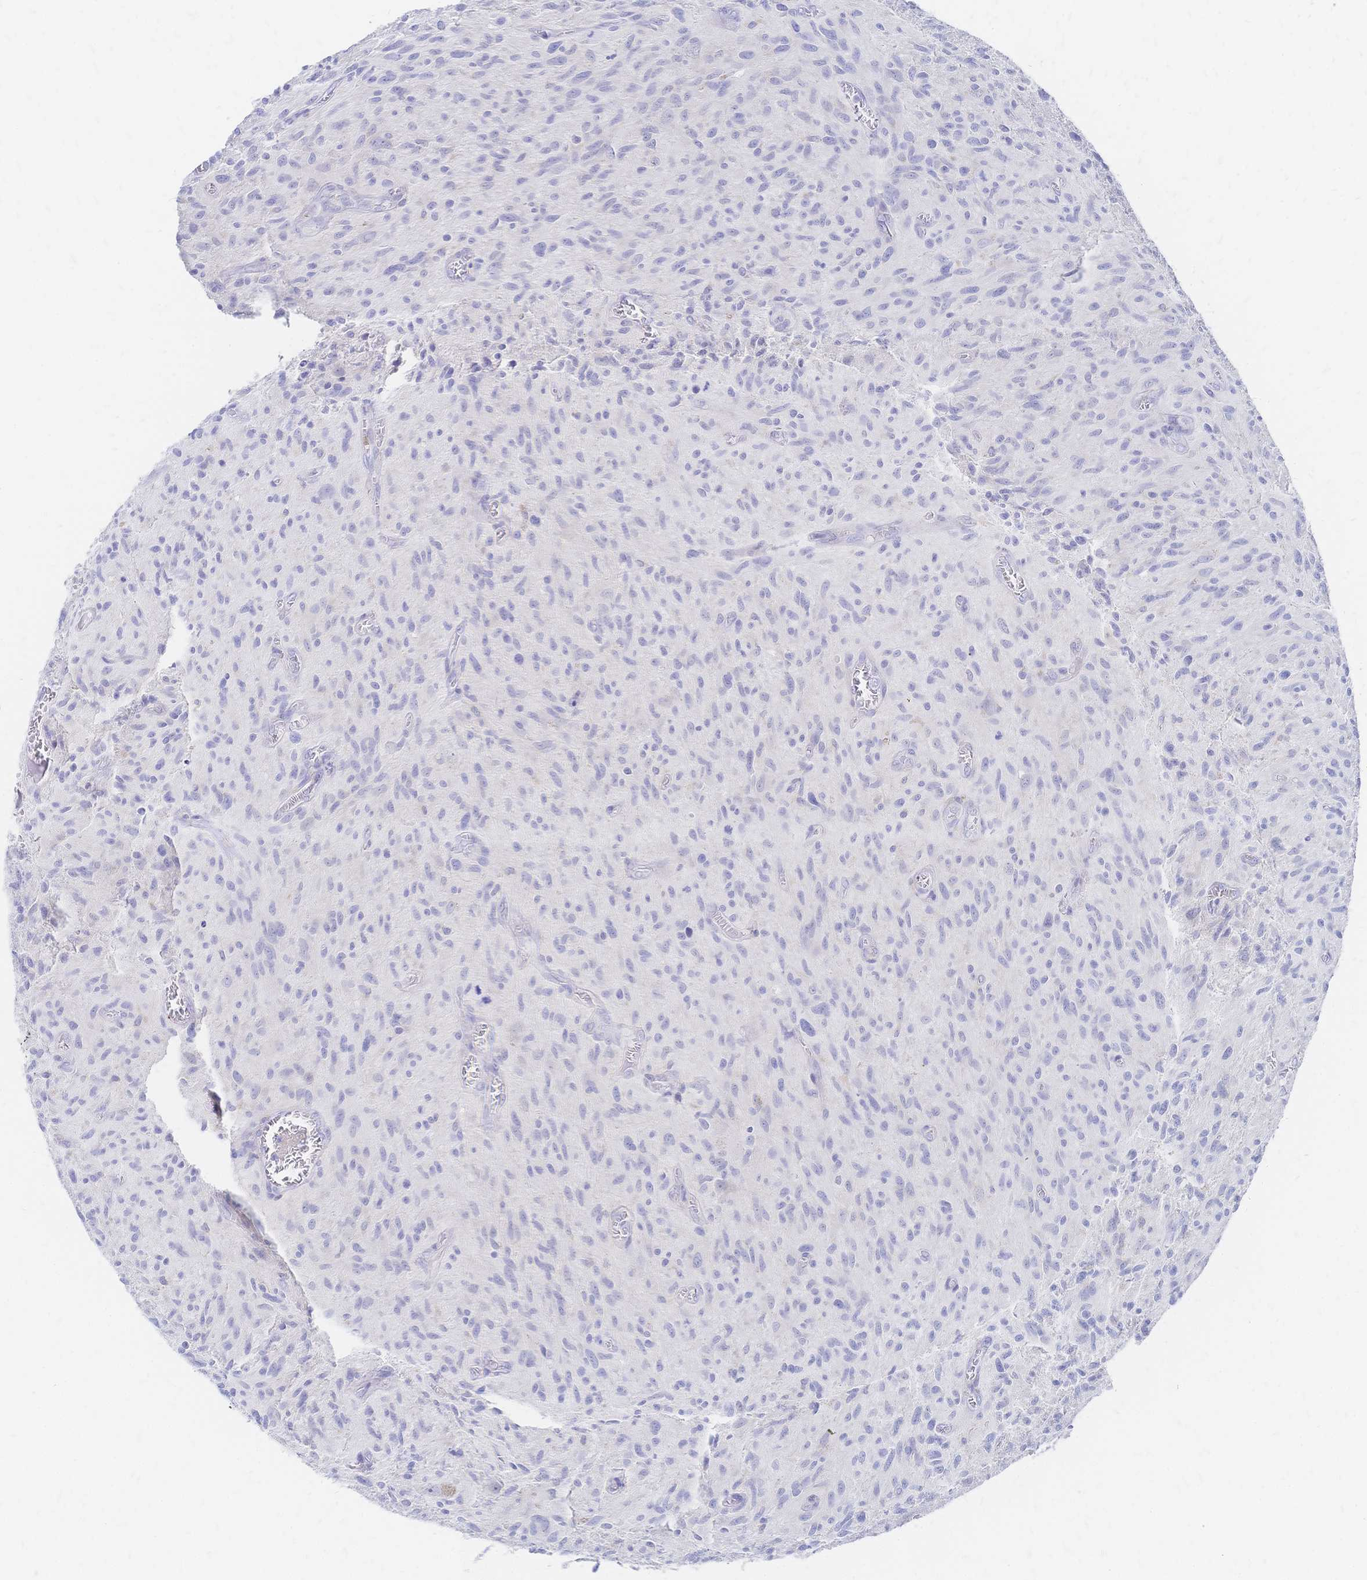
{"staining": {"intensity": "negative", "quantity": "none", "location": "none"}, "tissue": "glioma", "cell_type": "Tumor cells", "image_type": "cancer", "snomed": [{"axis": "morphology", "description": "Glioma, malignant, High grade"}, {"axis": "topography", "description": "Brain"}], "caption": "Immunohistochemical staining of glioma shows no significant positivity in tumor cells.", "gene": "SLC5A1", "patient": {"sex": "male", "age": 75}}